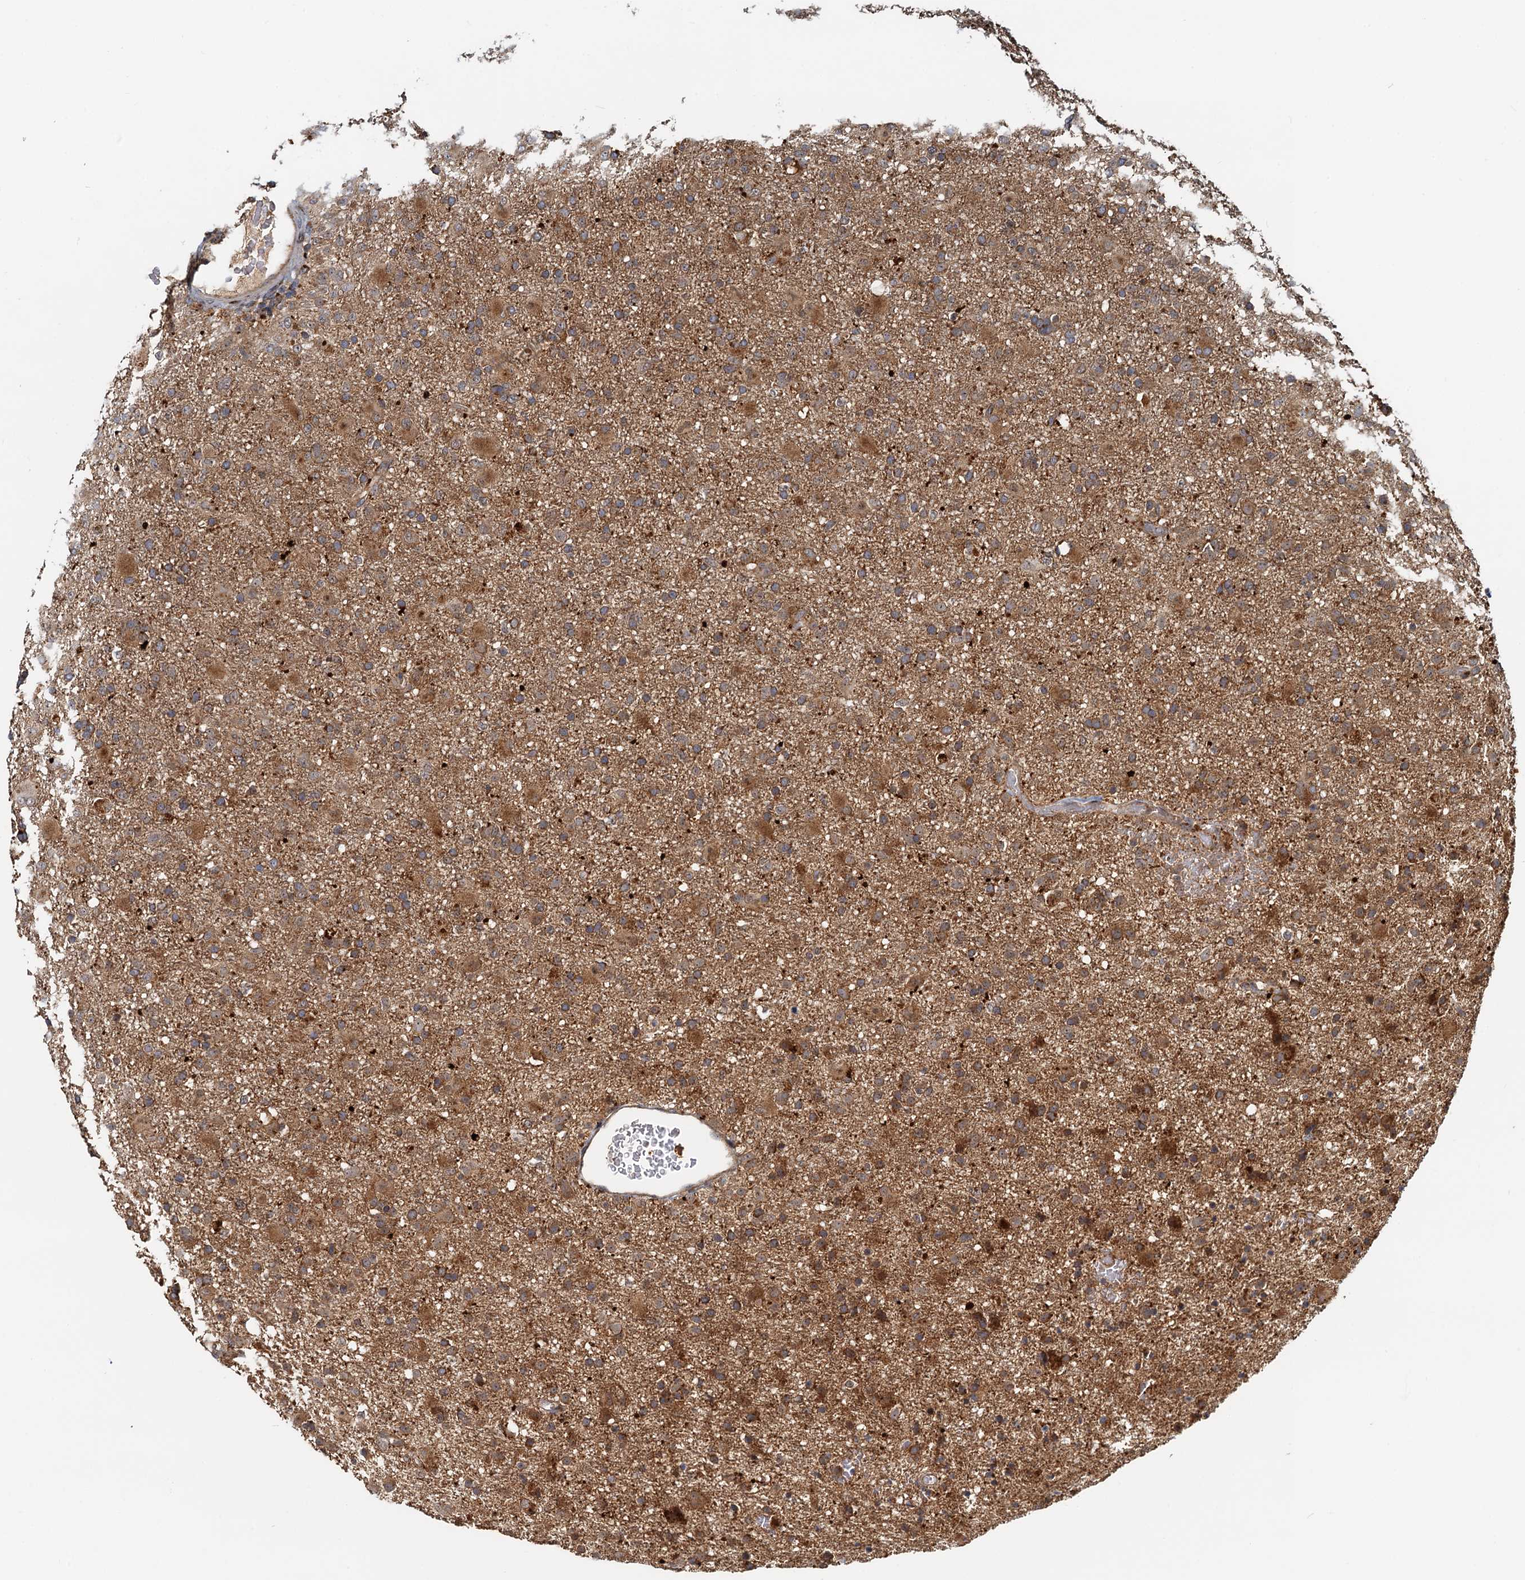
{"staining": {"intensity": "moderate", "quantity": ">75%", "location": "cytoplasmic/membranous"}, "tissue": "glioma", "cell_type": "Tumor cells", "image_type": "cancer", "snomed": [{"axis": "morphology", "description": "Glioma, malignant, Low grade"}, {"axis": "topography", "description": "Brain"}], "caption": "A photomicrograph of glioma stained for a protein reveals moderate cytoplasmic/membranous brown staining in tumor cells. (DAB = brown stain, brightfield microscopy at high magnification).", "gene": "TOLLIP", "patient": {"sex": "male", "age": 65}}